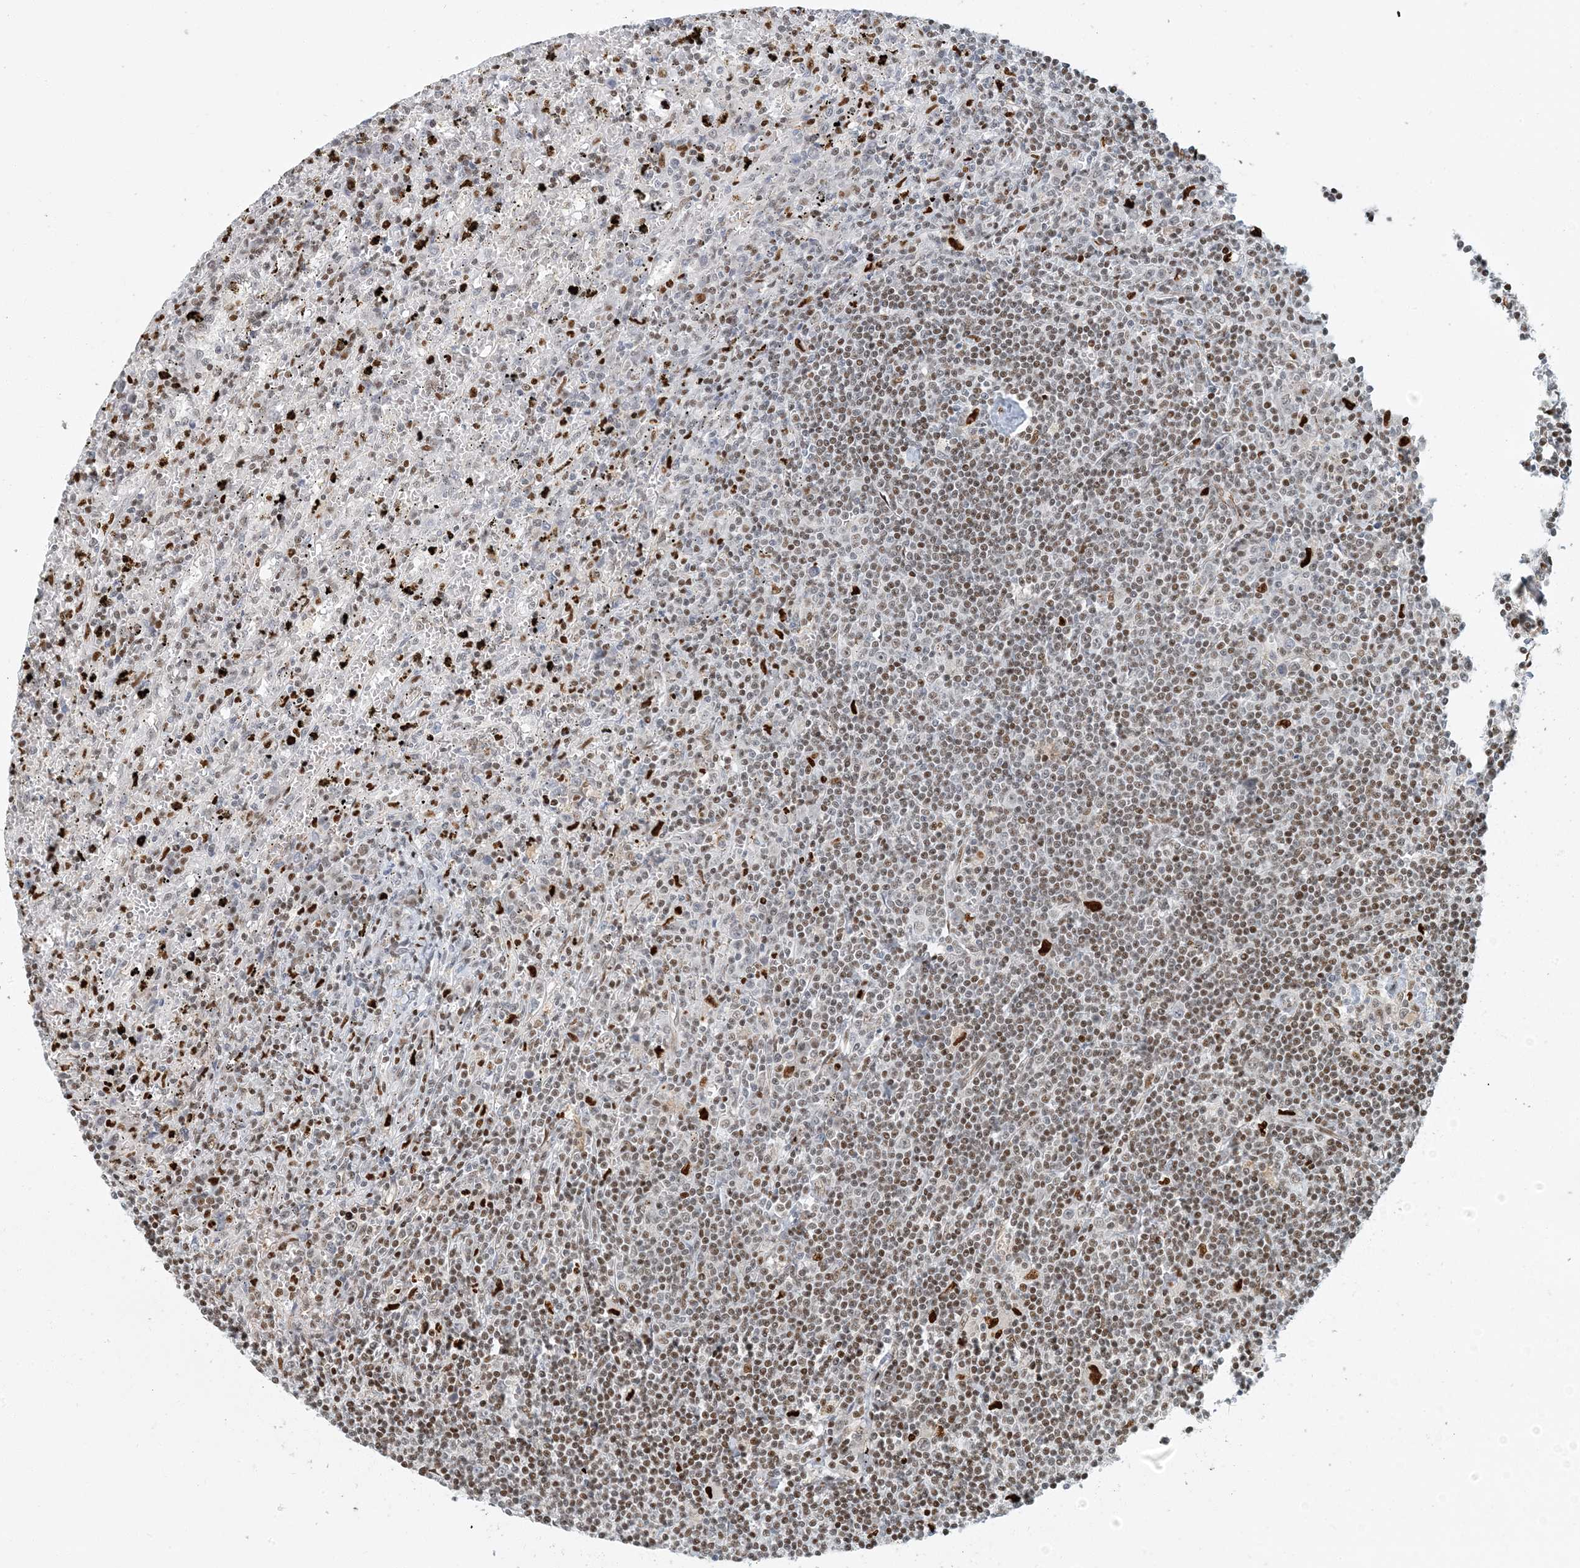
{"staining": {"intensity": "moderate", "quantity": "25%-75%", "location": "nuclear"}, "tissue": "lymphoma", "cell_type": "Tumor cells", "image_type": "cancer", "snomed": [{"axis": "morphology", "description": "Malignant lymphoma, non-Hodgkin's type, Low grade"}, {"axis": "topography", "description": "Spleen"}], "caption": "Lymphoma tissue displays moderate nuclear expression in about 25%-75% of tumor cells, visualized by immunohistochemistry.", "gene": "AK9", "patient": {"sex": "male", "age": 76}}